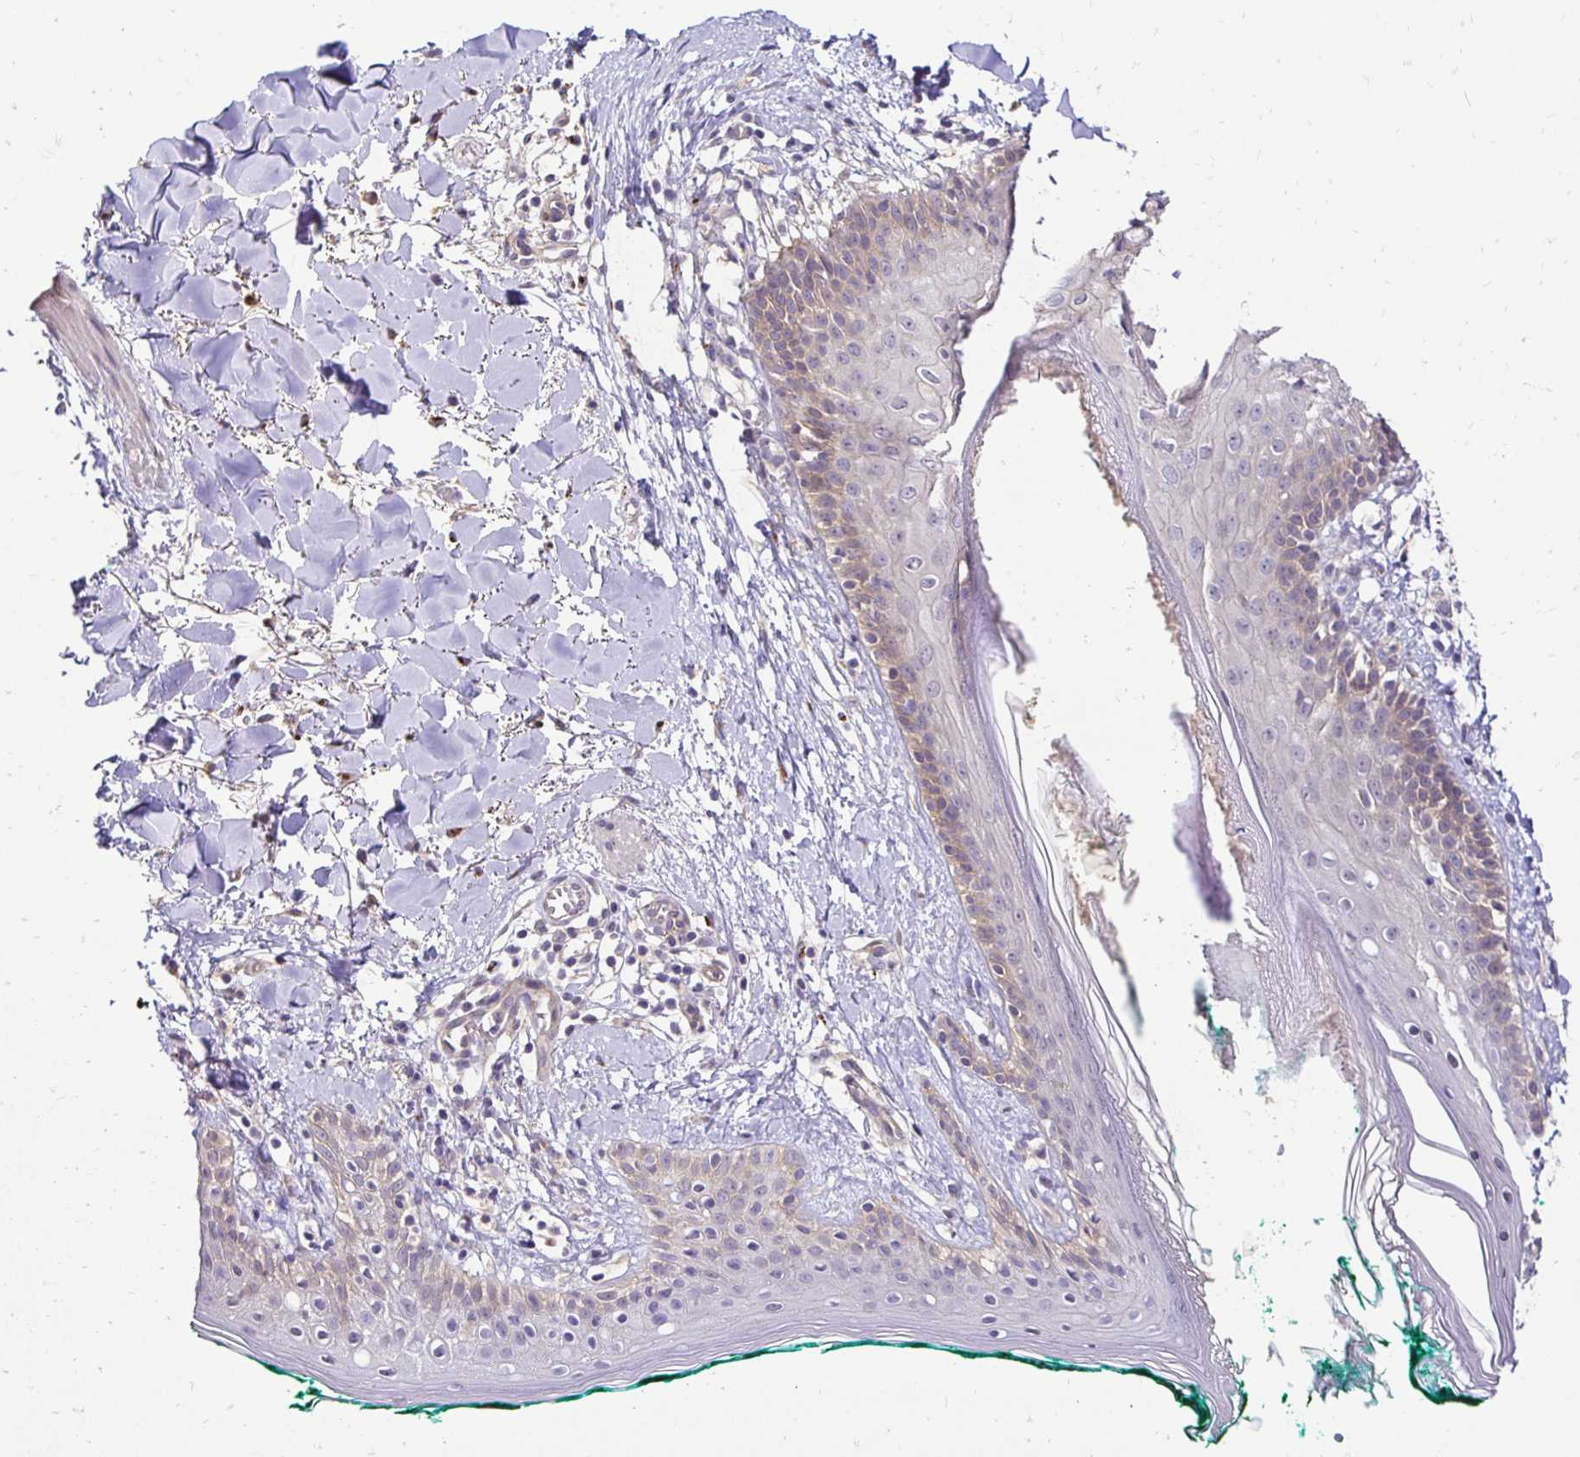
{"staining": {"intensity": "weak", "quantity": "25%-75%", "location": "cytoplasmic/membranous"}, "tissue": "skin", "cell_type": "Fibroblasts", "image_type": "normal", "snomed": [{"axis": "morphology", "description": "Normal tissue, NOS"}, {"axis": "topography", "description": "Skin"}], "caption": "An IHC photomicrograph of unremarkable tissue is shown. Protein staining in brown labels weak cytoplasmic/membranous positivity in skin within fibroblasts.", "gene": "SLC9A1", "patient": {"sex": "female", "age": 34}}